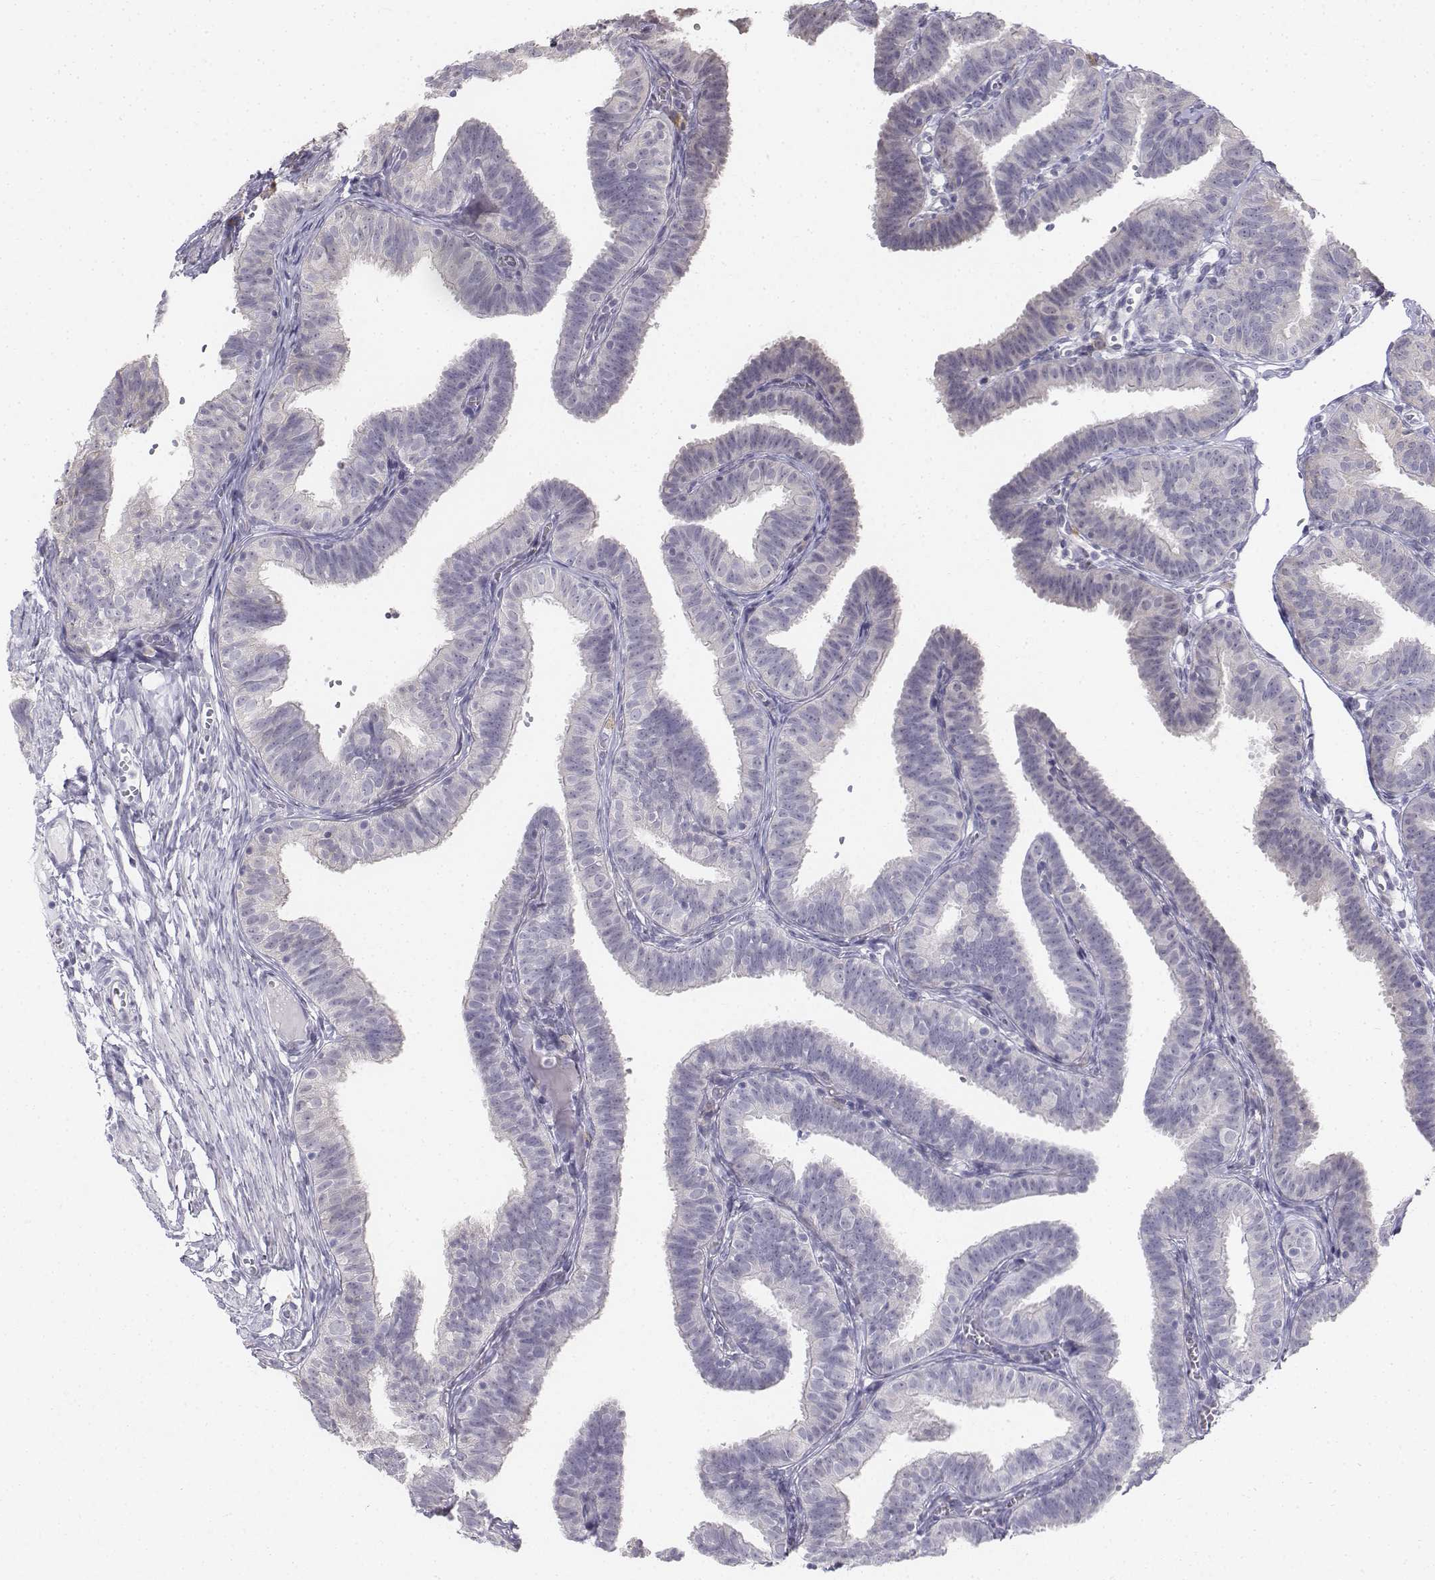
{"staining": {"intensity": "negative", "quantity": "none", "location": "none"}, "tissue": "fallopian tube", "cell_type": "Glandular cells", "image_type": "normal", "snomed": [{"axis": "morphology", "description": "Normal tissue, NOS"}, {"axis": "topography", "description": "Fallopian tube"}], "caption": "A high-resolution micrograph shows immunohistochemistry staining of normal fallopian tube, which reveals no significant staining in glandular cells.", "gene": "PENK", "patient": {"sex": "female", "age": 25}}